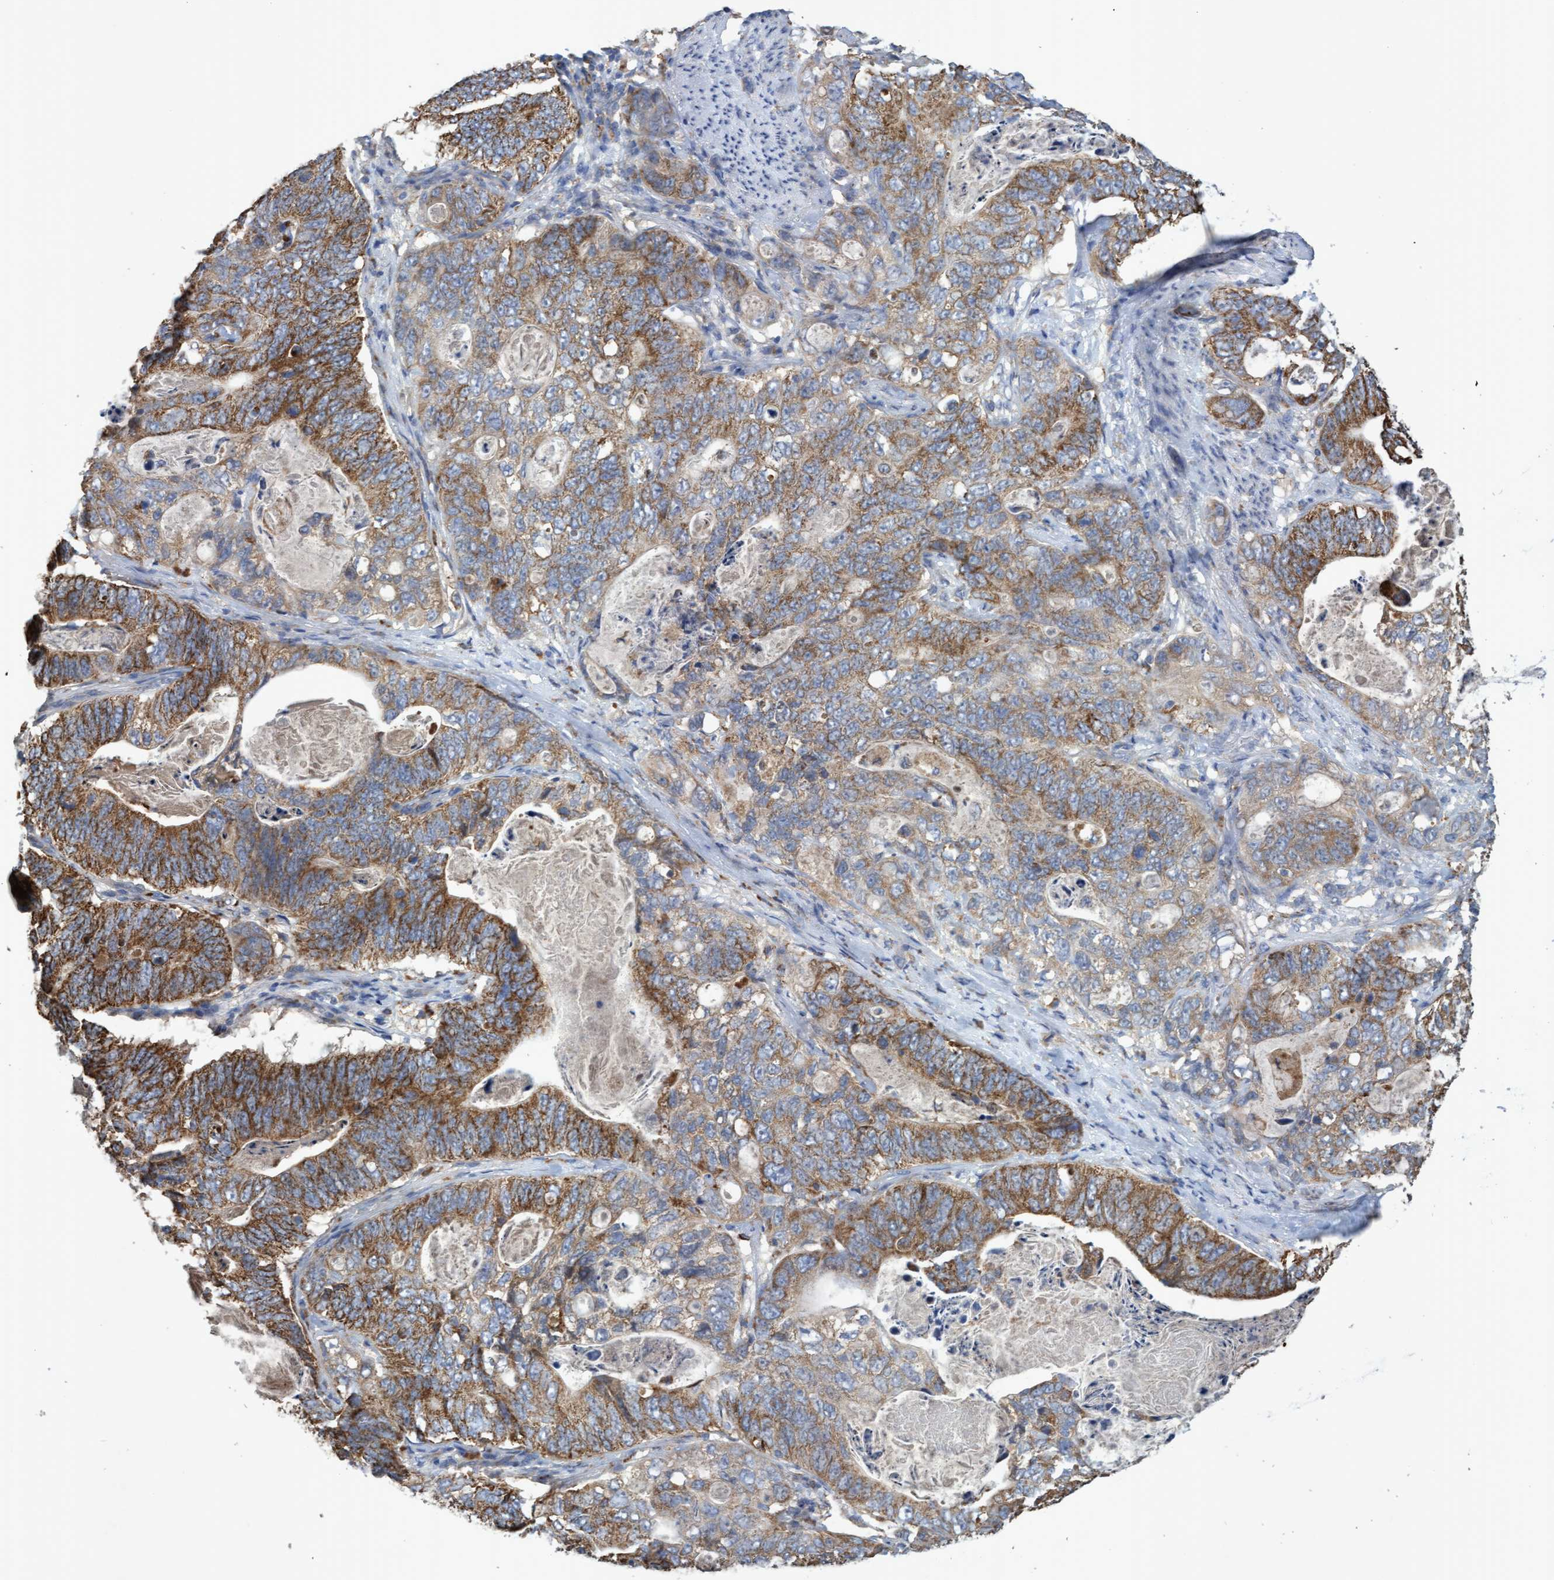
{"staining": {"intensity": "moderate", "quantity": ">75%", "location": "cytoplasmic/membranous"}, "tissue": "stomach cancer", "cell_type": "Tumor cells", "image_type": "cancer", "snomed": [{"axis": "morphology", "description": "Normal tissue, NOS"}, {"axis": "morphology", "description": "Adenocarcinoma, NOS"}, {"axis": "topography", "description": "Stomach"}], "caption": "This micrograph shows immunohistochemistry staining of stomach cancer, with medium moderate cytoplasmic/membranous staining in approximately >75% of tumor cells.", "gene": "ATPAF2", "patient": {"sex": "female", "age": 89}}